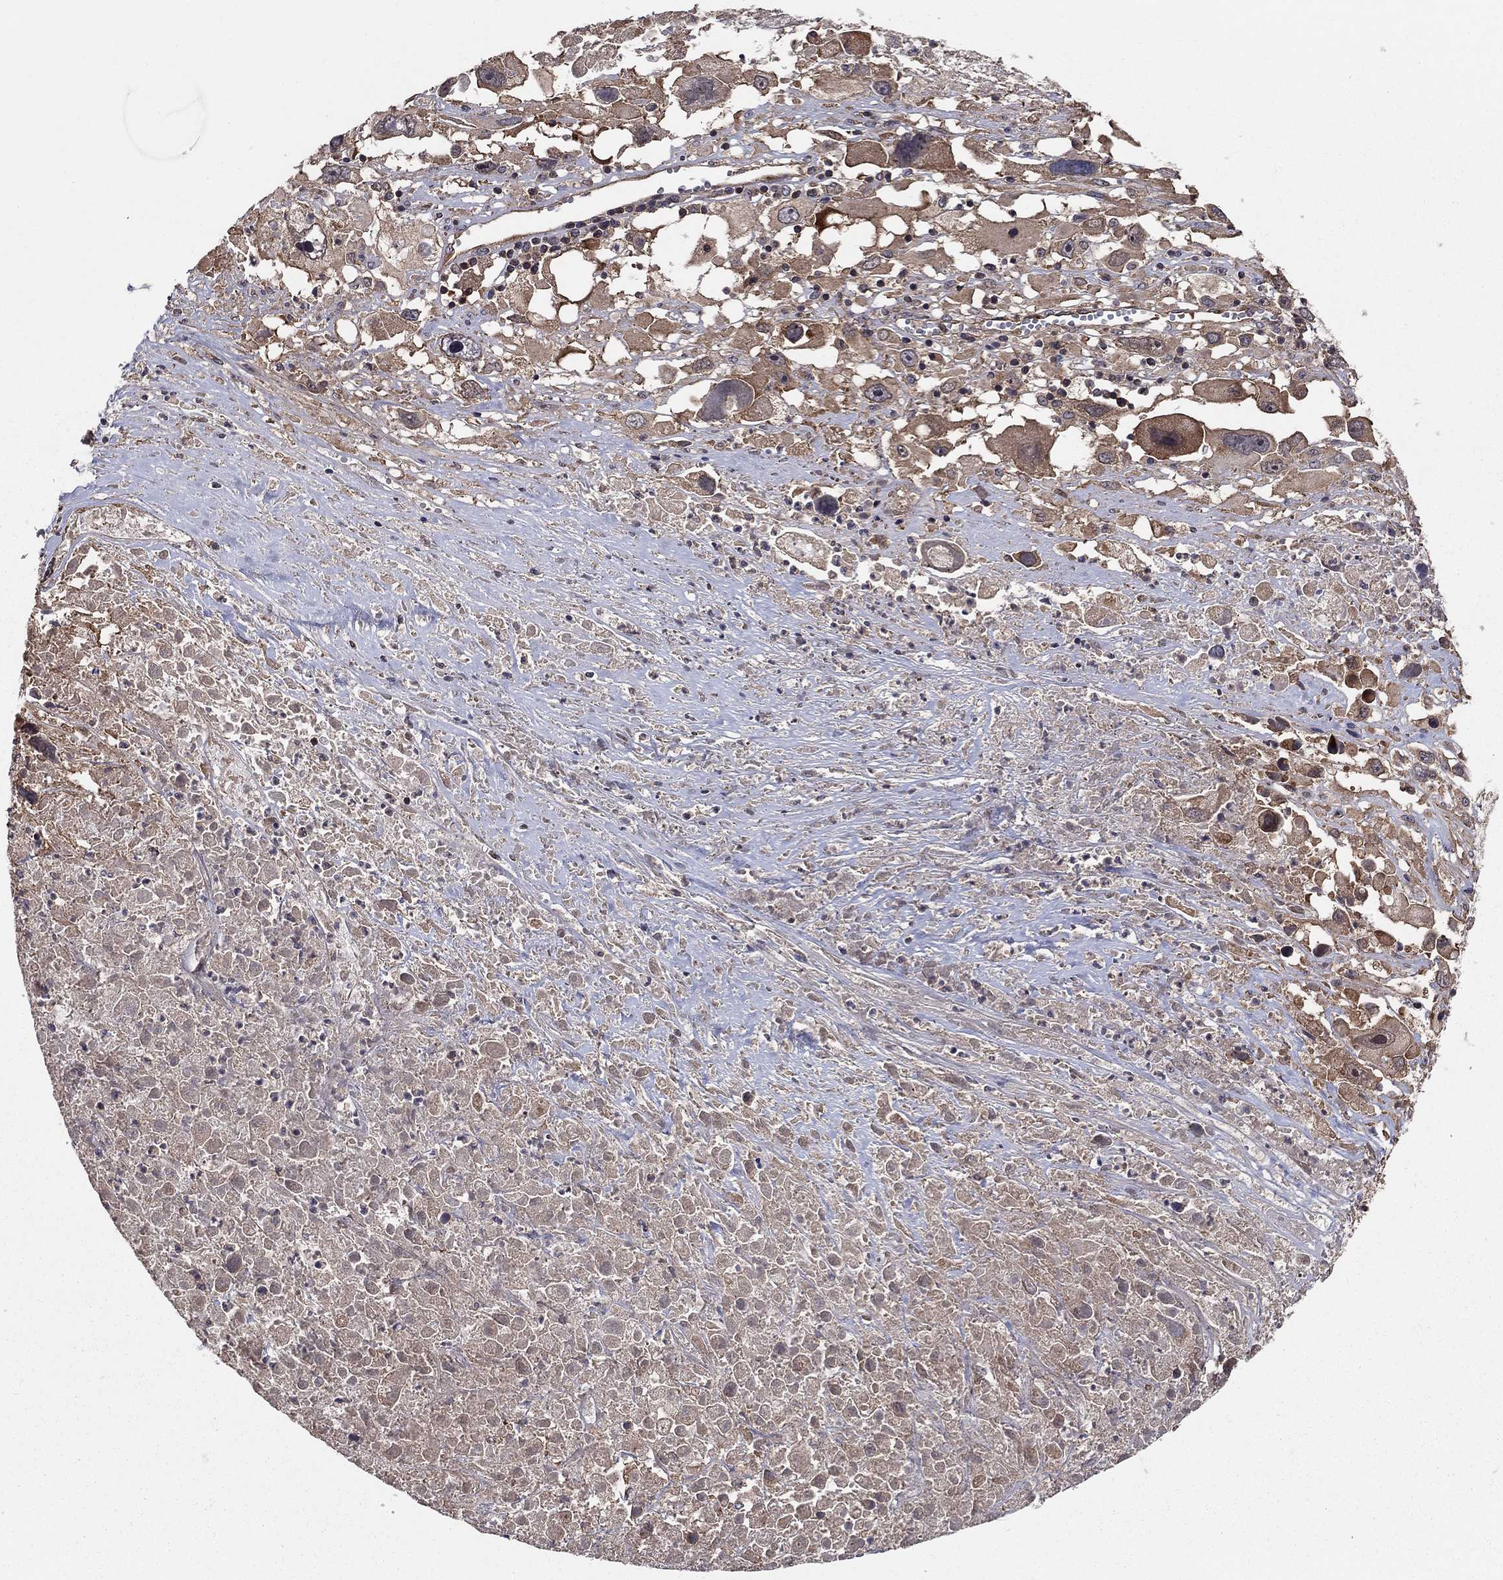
{"staining": {"intensity": "weak", "quantity": ">75%", "location": "cytoplasmic/membranous"}, "tissue": "melanoma", "cell_type": "Tumor cells", "image_type": "cancer", "snomed": [{"axis": "morphology", "description": "Malignant melanoma, Metastatic site"}, {"axis": "topography", "description": "Lymph node"}], "caption": "High-power microscopy captured an immunohistochemistry (IHC) micrograph of melanoma, revealing weak cytoplasmic/membranous staining in approximately >75% of tumor cells. (brown staining indicates protein expression, while blue staining denotes nuclei).", "gene": "BMERB1", "patient": {"sex": "male", "age": 50}}